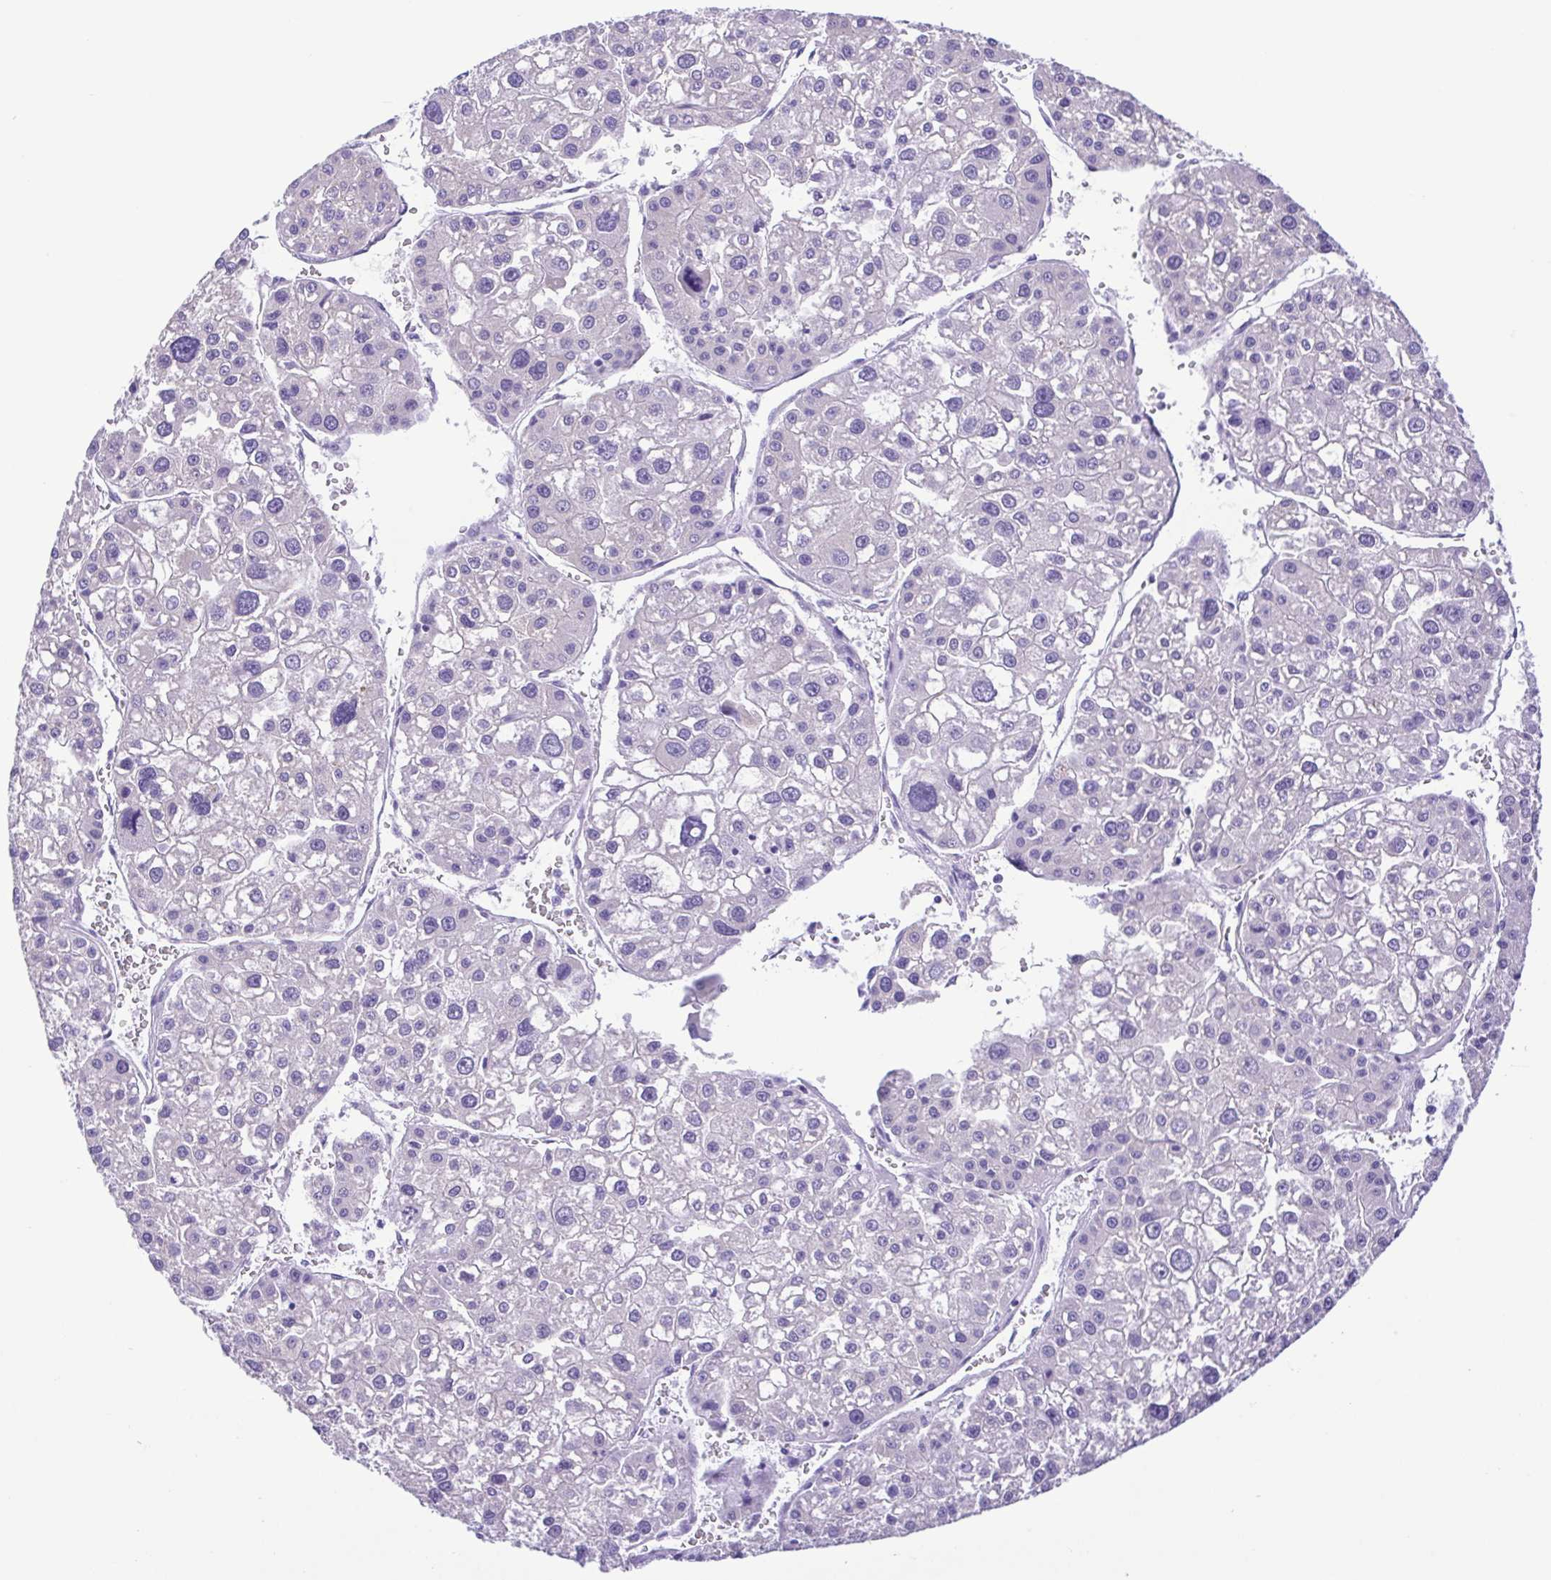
{"staining": {"intensity": "negative", "quantity": "none", "location": "none"}, "tissue": "liver cancer", "cell_type": "Tumor cells", "image_type": "cancer", "snomed": [{"axis": "morphology", "description": "Carcinoma, Hepatocellular, NOS"}, {"axis": "topography", "description": "Liver"}], "caption": "High power microscopy histopathology image of an IHC image of liver cancer, revealing no significant expression in tumor cells.", "gene": "PAK3", "patient": {"sex": "male", "age": 73}}